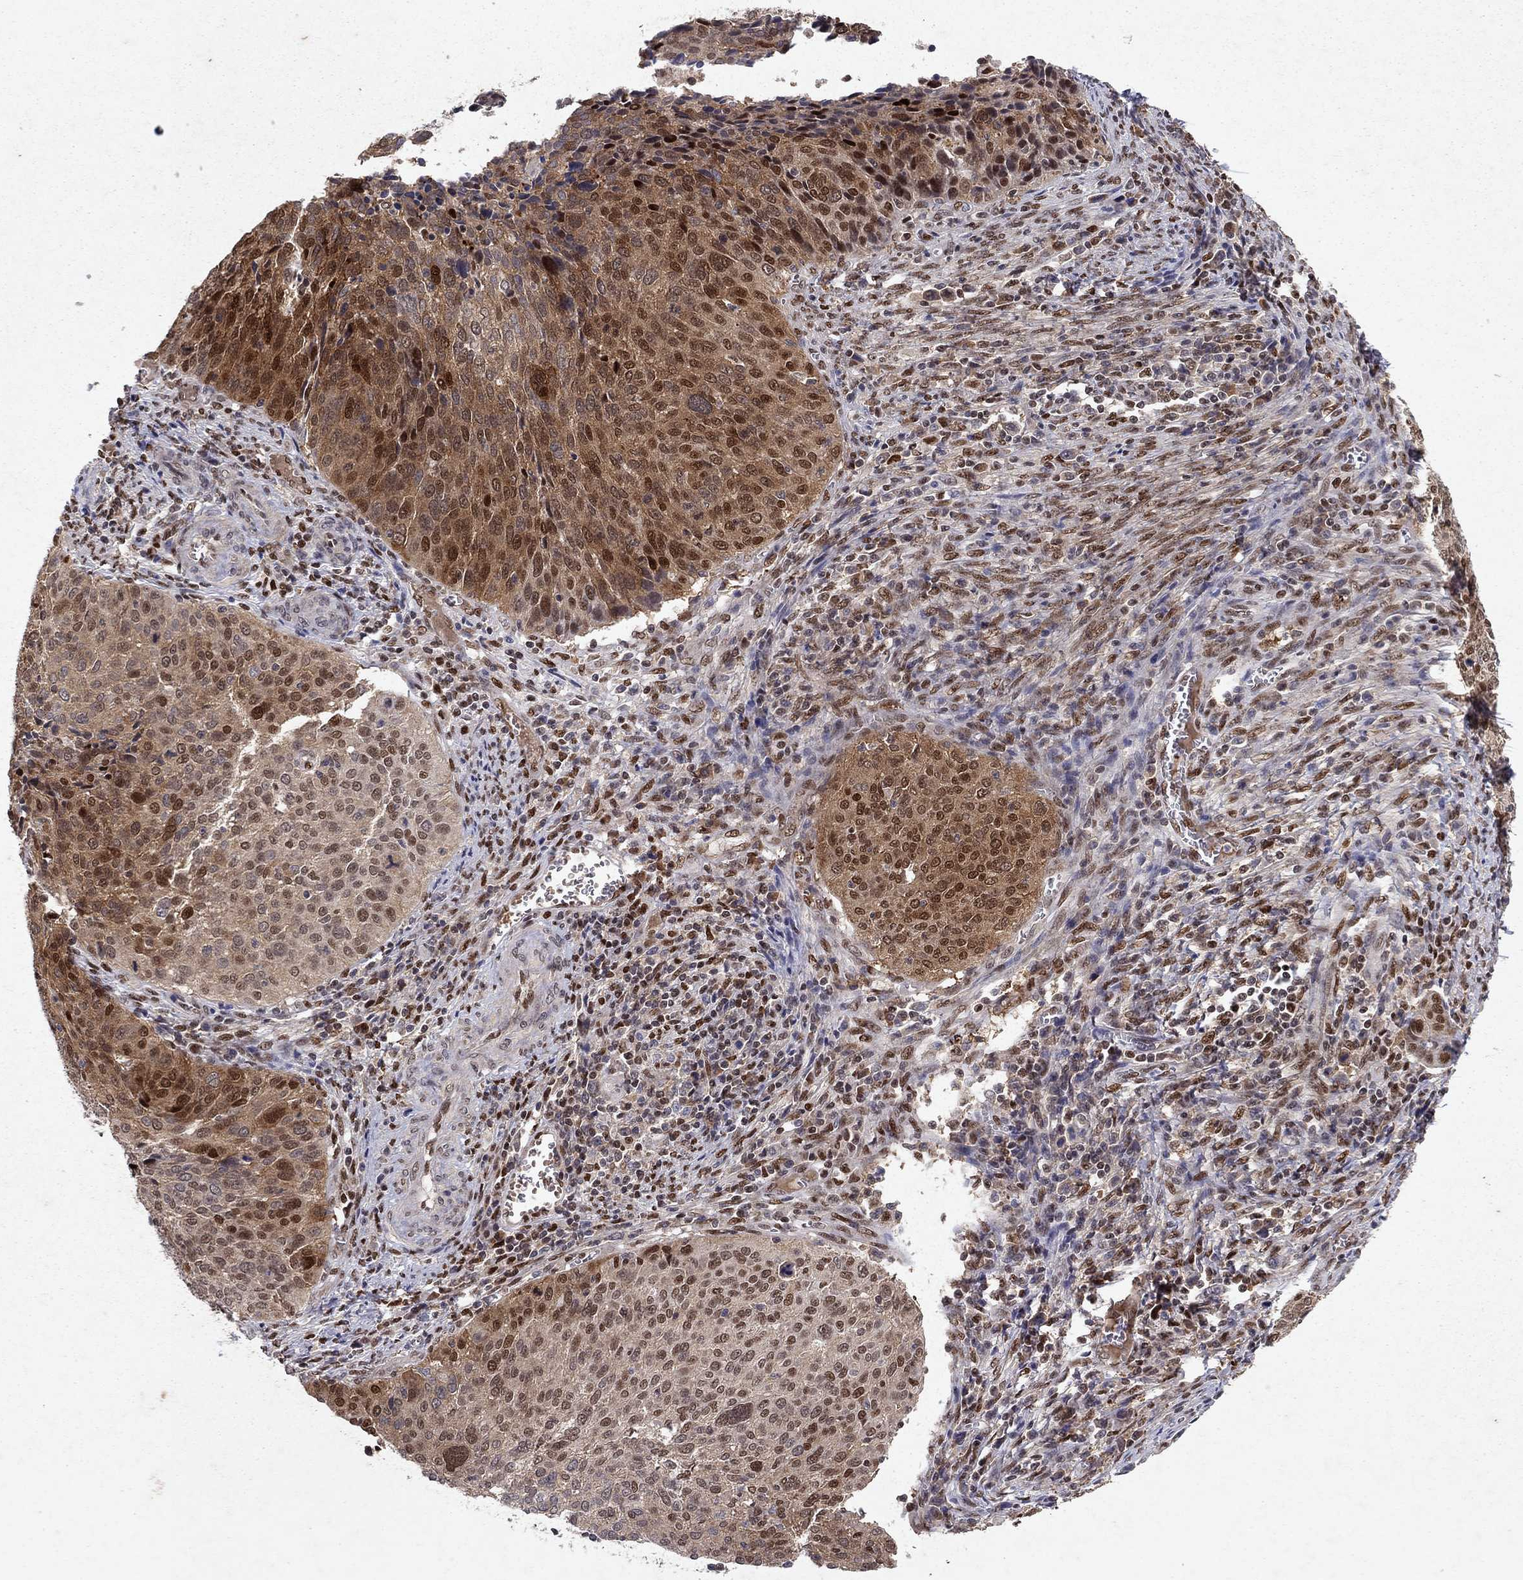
{"staining": {"intensity": "moderate", "quantity": "25%-75%", "location": "cytoplasmic/membranous,nuclear"}, "tissue": "cervical cancer", "cell_type": "Tumor cells", "image_type": "cancer", "snomed": [{"axis": "morphology", "description": "Squamous cell carcinoma, NOS"}, {"axis": "topography", "description": "Cervix"}], "caption": "Squamous cell carcinoma (cervical) stained with immunohistochemistry (IHC) shows moderate cytoplasmic/membranous and nuclear positivity in about 25%-75% of tumor cells. Using DAB (3,3'-diaminobenzidine) (brown) and hematoxylin (blue) stains, captured at high magnification using brightfield microscopy.", "gene": "CRTC1", "patient": {"sex": "female", "age": 39}}